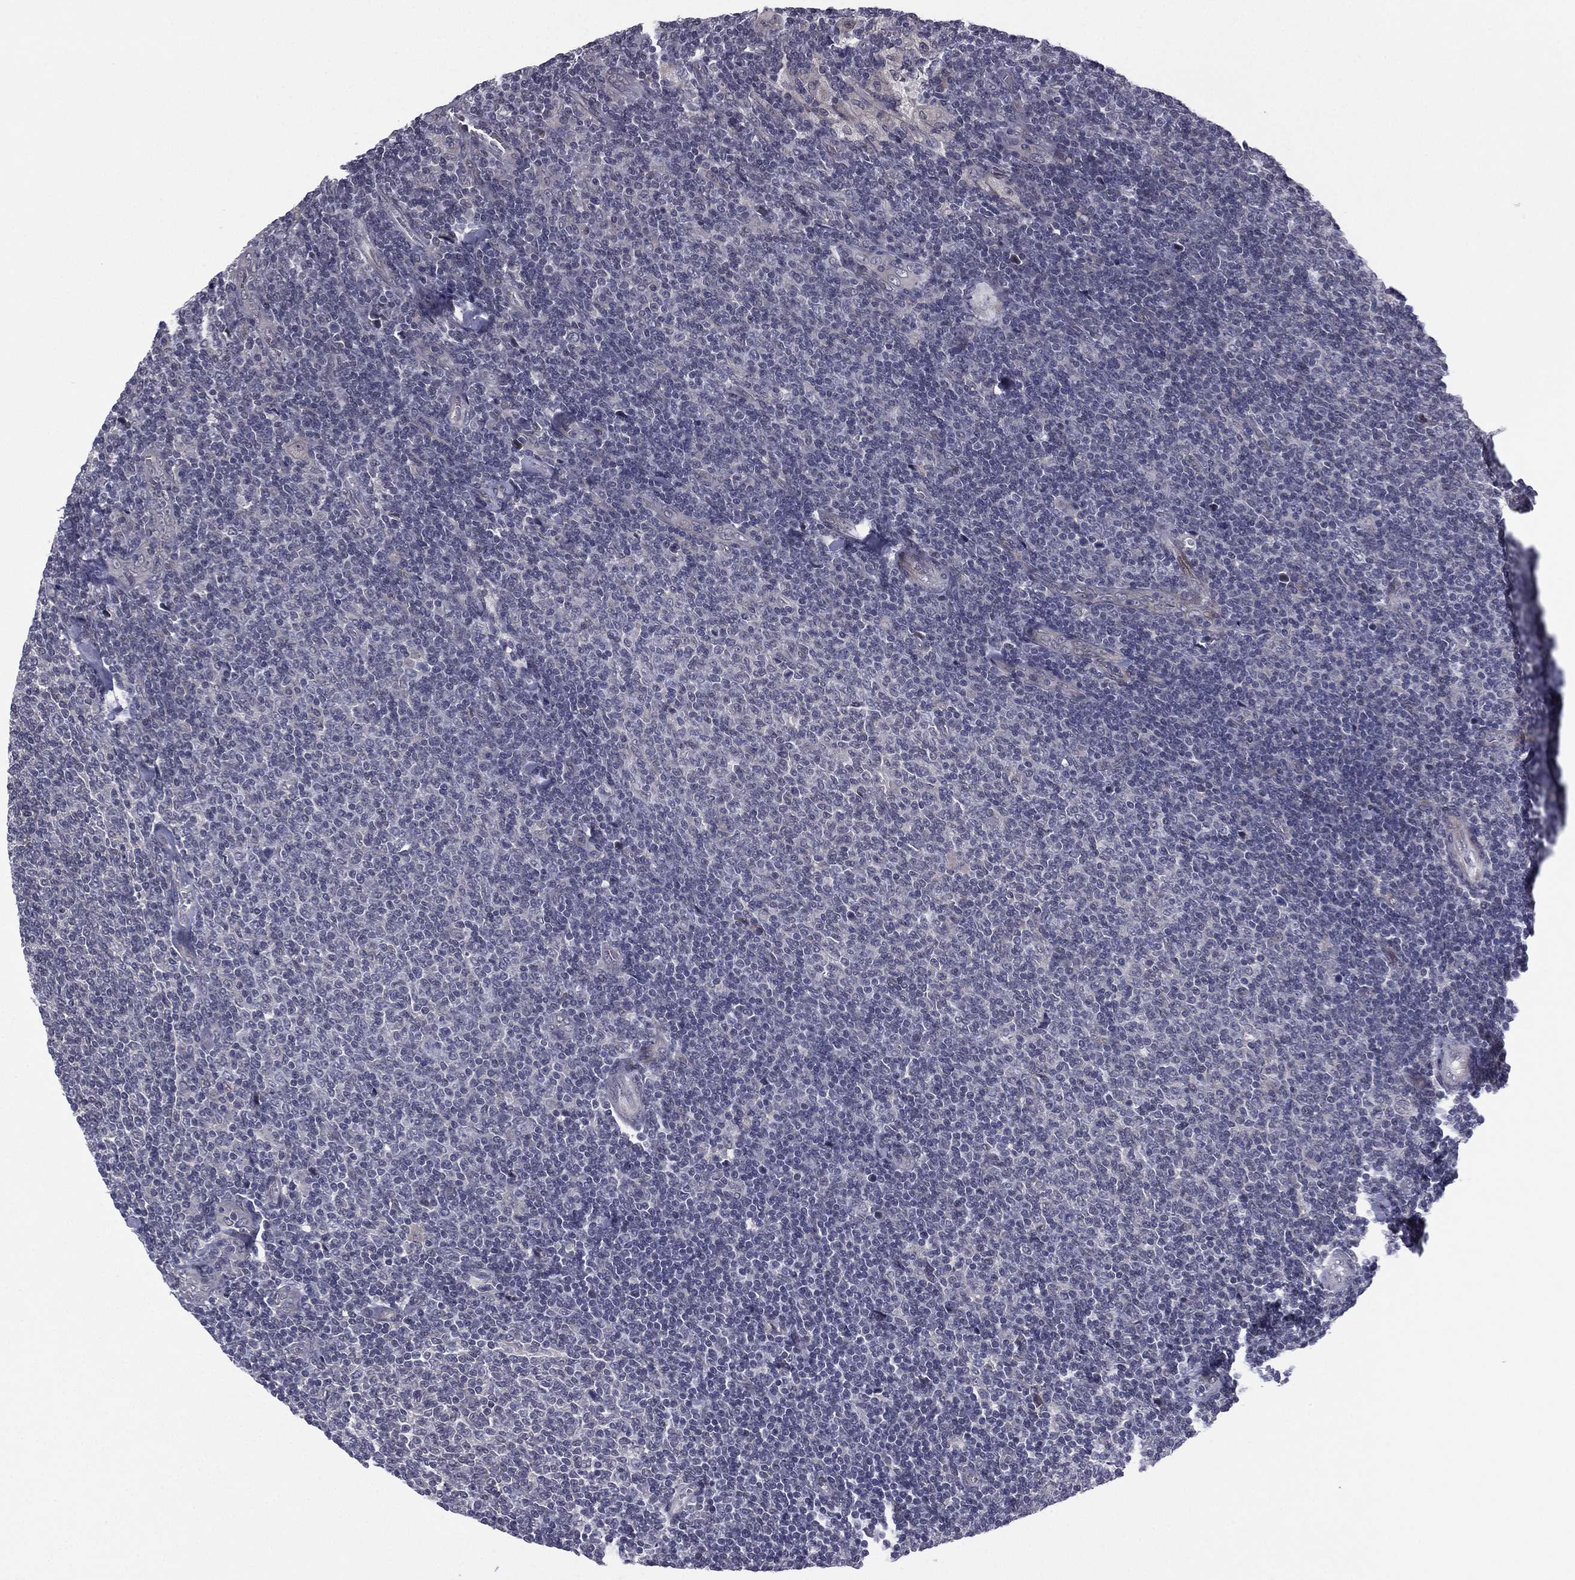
{"staining": {"intensity": "negative", "quantity": "none", "location": "none"}, "tissue": "lymphoma", "cell_type": "Tumor cells", "image_type": "cancer", "snomed": [{"axis": "morphology", "description": "Malignant lymphoma, non-Hodgkin's type, Low grade"}, {"axis": "topography", "description": "Lymph node"}], "caption": "DAB (3,3'-diaminobenzidine) immunohistochemical staining of human malignant lymphoma, non-Hodgkin's type (low-grade) exhibits no significant positivity in tumor cells.", "gene": "ACTRT2", "patient": {"sex": "male", "age": 52}}